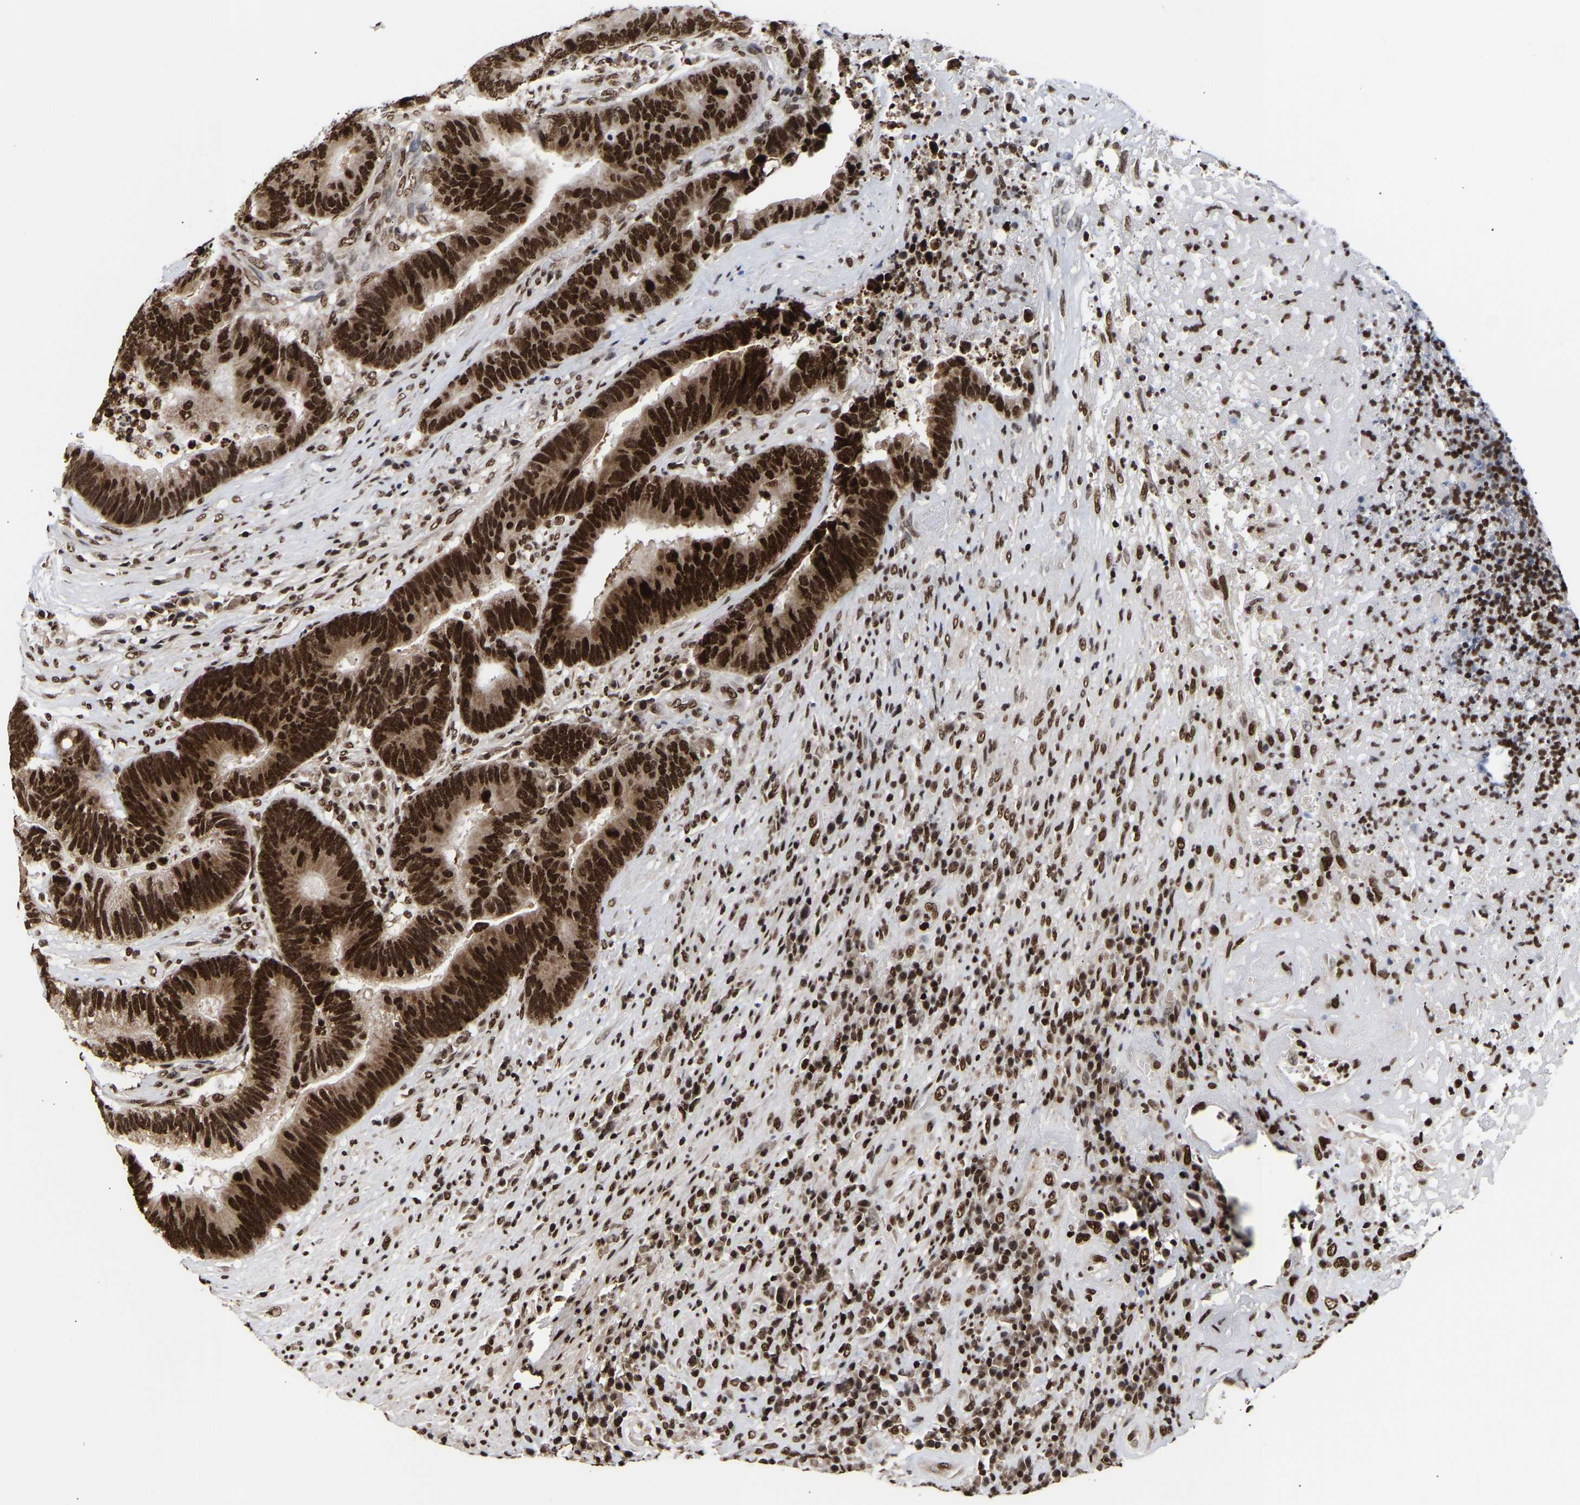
{"staining": {"intensity": "strong", "quantity": ">75%", "location": "nuclear"}, "tissue": "colorectal cancer", "cell_type": "Tumor cells", "image_type": "cancer", "snomed": [{"axis": "morphology", "description": "Adenocarcinoma, NOS"}, {"axis": "topography", "description": "Rectum"}], "caption": "Immunohistochemistry (DAB) staining of human colorectal adenocarcinoma exhibits strong nuclear protein expression in about >75% of tumor cells.", "gene": "PSIP1", "patient": {"sex": "female", "age": 89}}